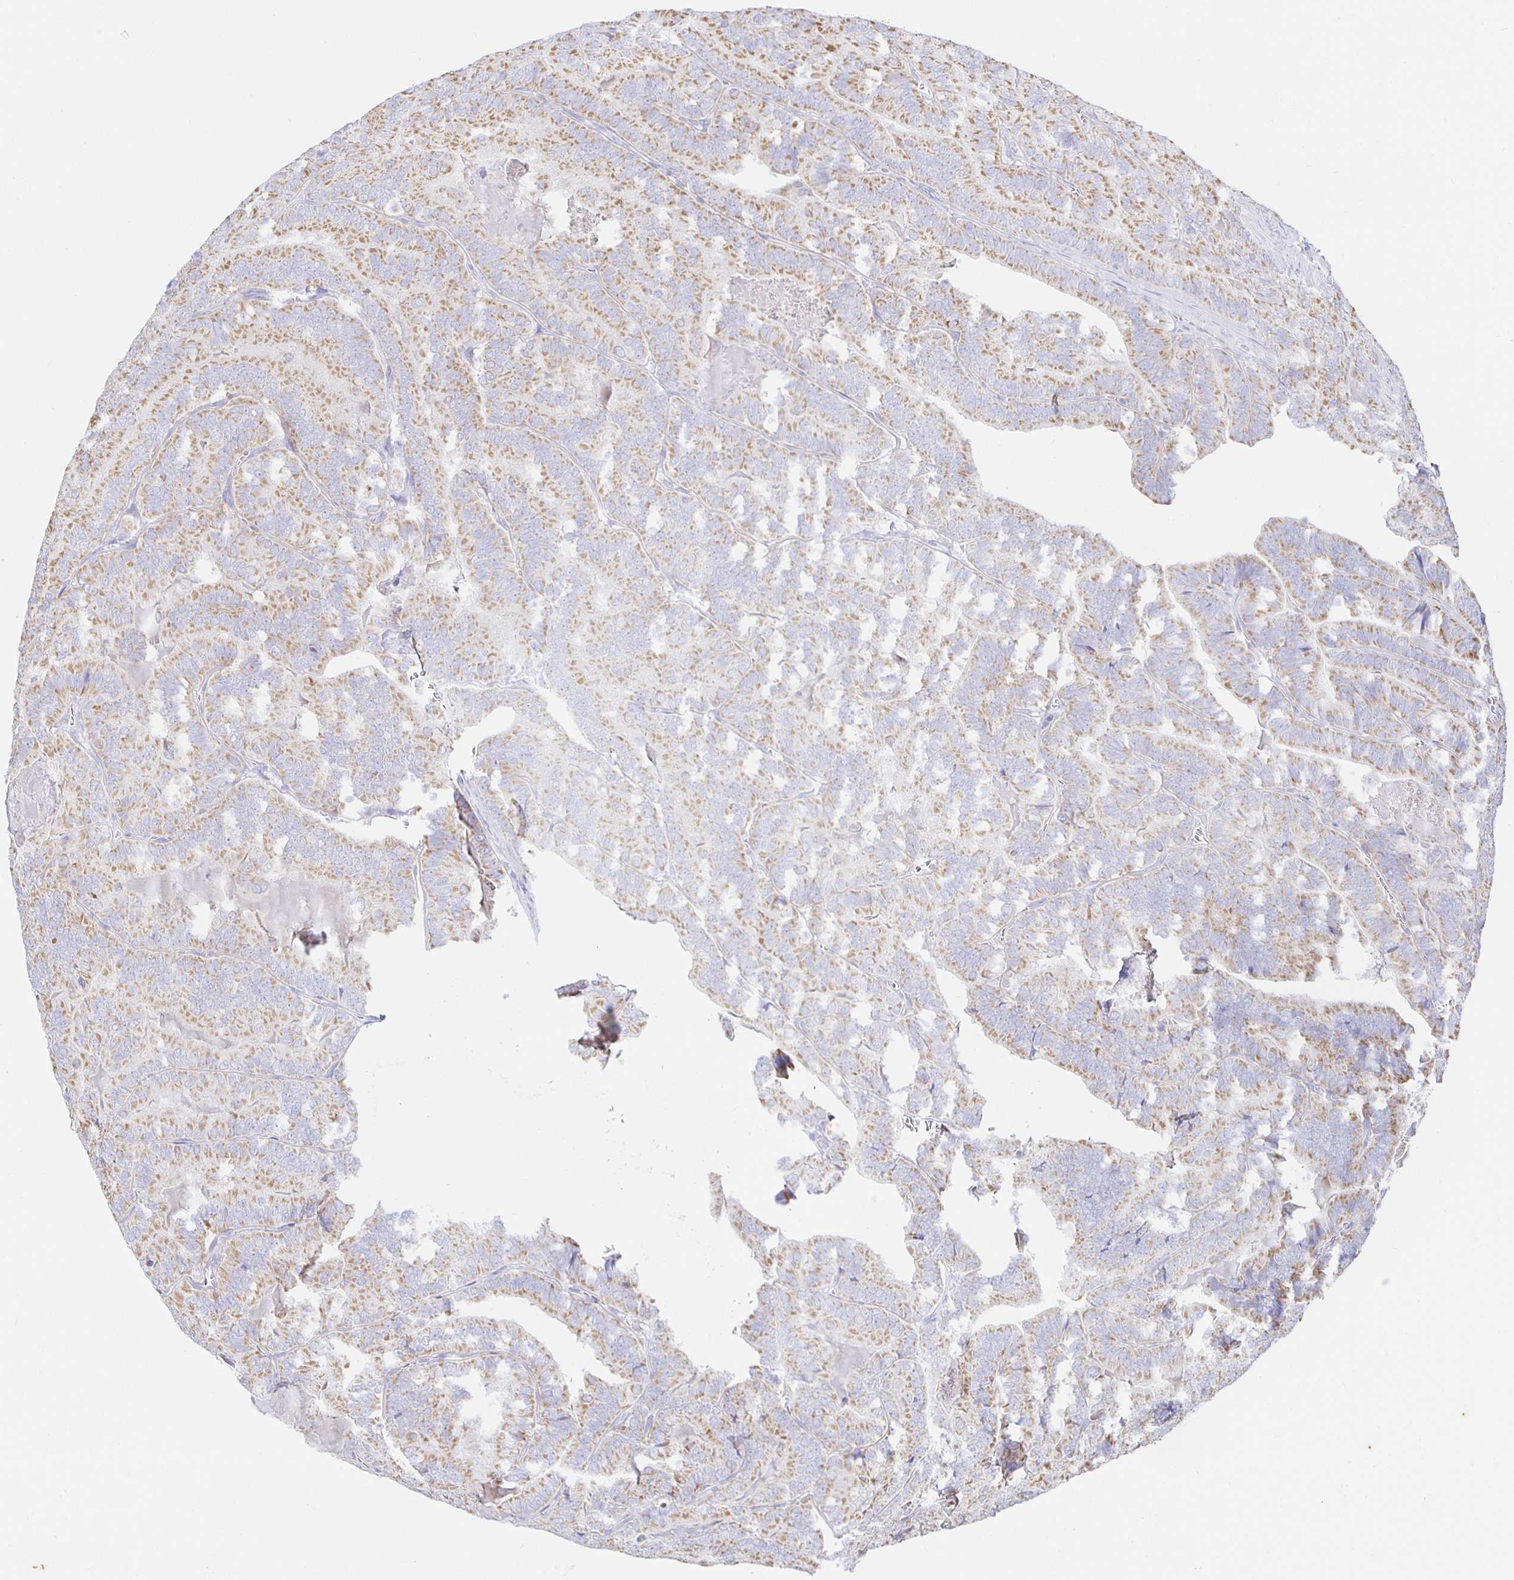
{"staining": {"intensity": "moderate", "quantity": ">75%", "location": "cytoplasmic/membranous"}, "tissue": "thyroid cancer", "cell_type": "Tumor cells", "image_type": "cancer", "snomed": [{"axis": "morphology", "description": "Papillary adenocarcinoma, NOS"}, {"axis": "topography", "description": "Thyroid gland"}], "caption": "High-magnification brightfield microscopy of papillary adenocarcinoma (thyroid) stained with DAB (brown) and counterstained with hematoxylin (blue). tumor cells exhibit moderate cytoplasmic/membranous expression is seen in approximately>75% of cells.", "gene": "SYNGR4", "patient": {"sex": "female", "age": 75}}